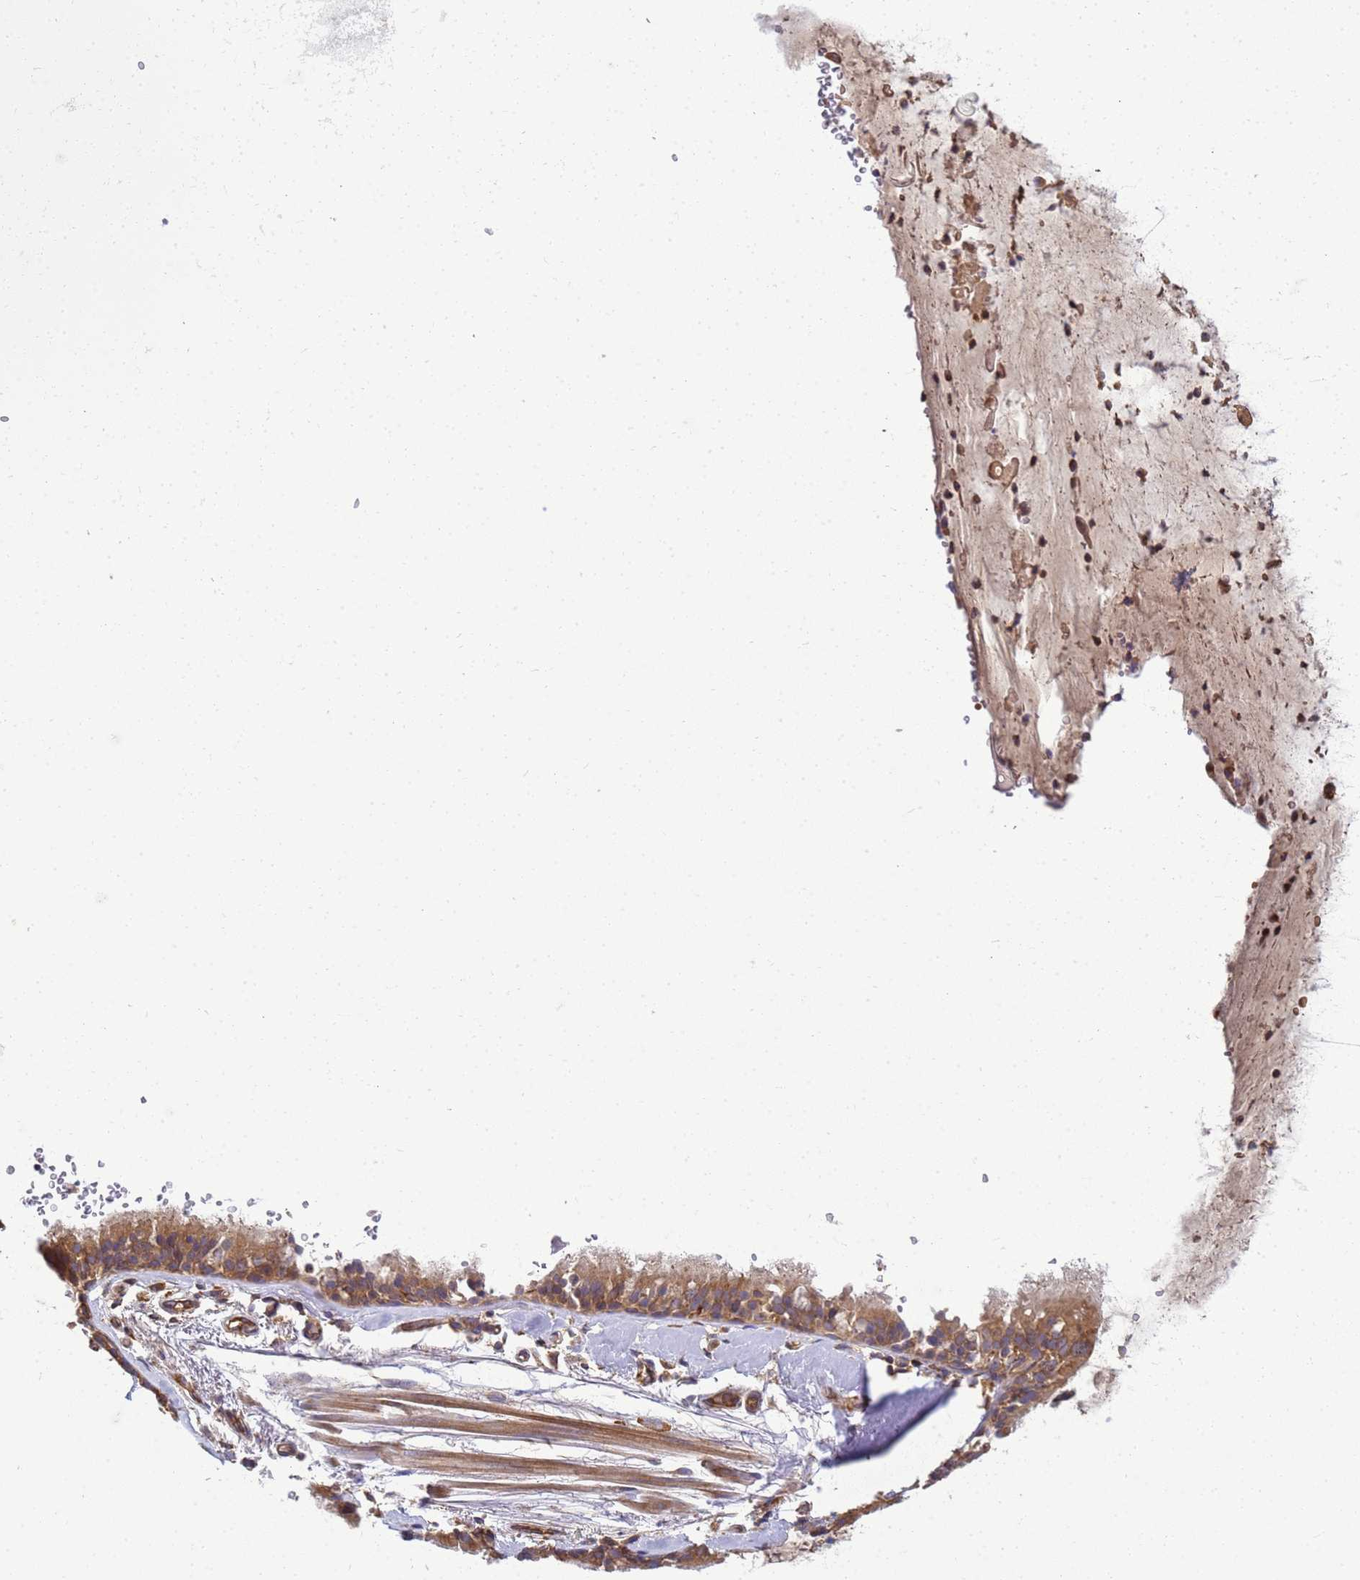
{"staining": {"intensity": "moderate", "quantity": ">75%", "location": "cytoplasmic/membranous"}, "tissue": "adipose tissue", "cell_type": "Adipocytes", "image_type": "normal", "snomed": [{"axis": "morphology", "description": "Normal tissue, NOS"}, {"axis": "topography", "description": "Lymph node"}, {"axis": "topography", "description": "Cartilage tissue"}, {"axis": "topography", "description": "Bronchus"}], "caption": "Immunohistochemistry micrograph of benign human adipose tissue stained for a protein (brown), which displays medium levels of moderate cytoplasmic/membranous positivity in approximately >75% of adipocytes.", "gene": "BECN1", "patient": {"sex": "male", "age": 63}}